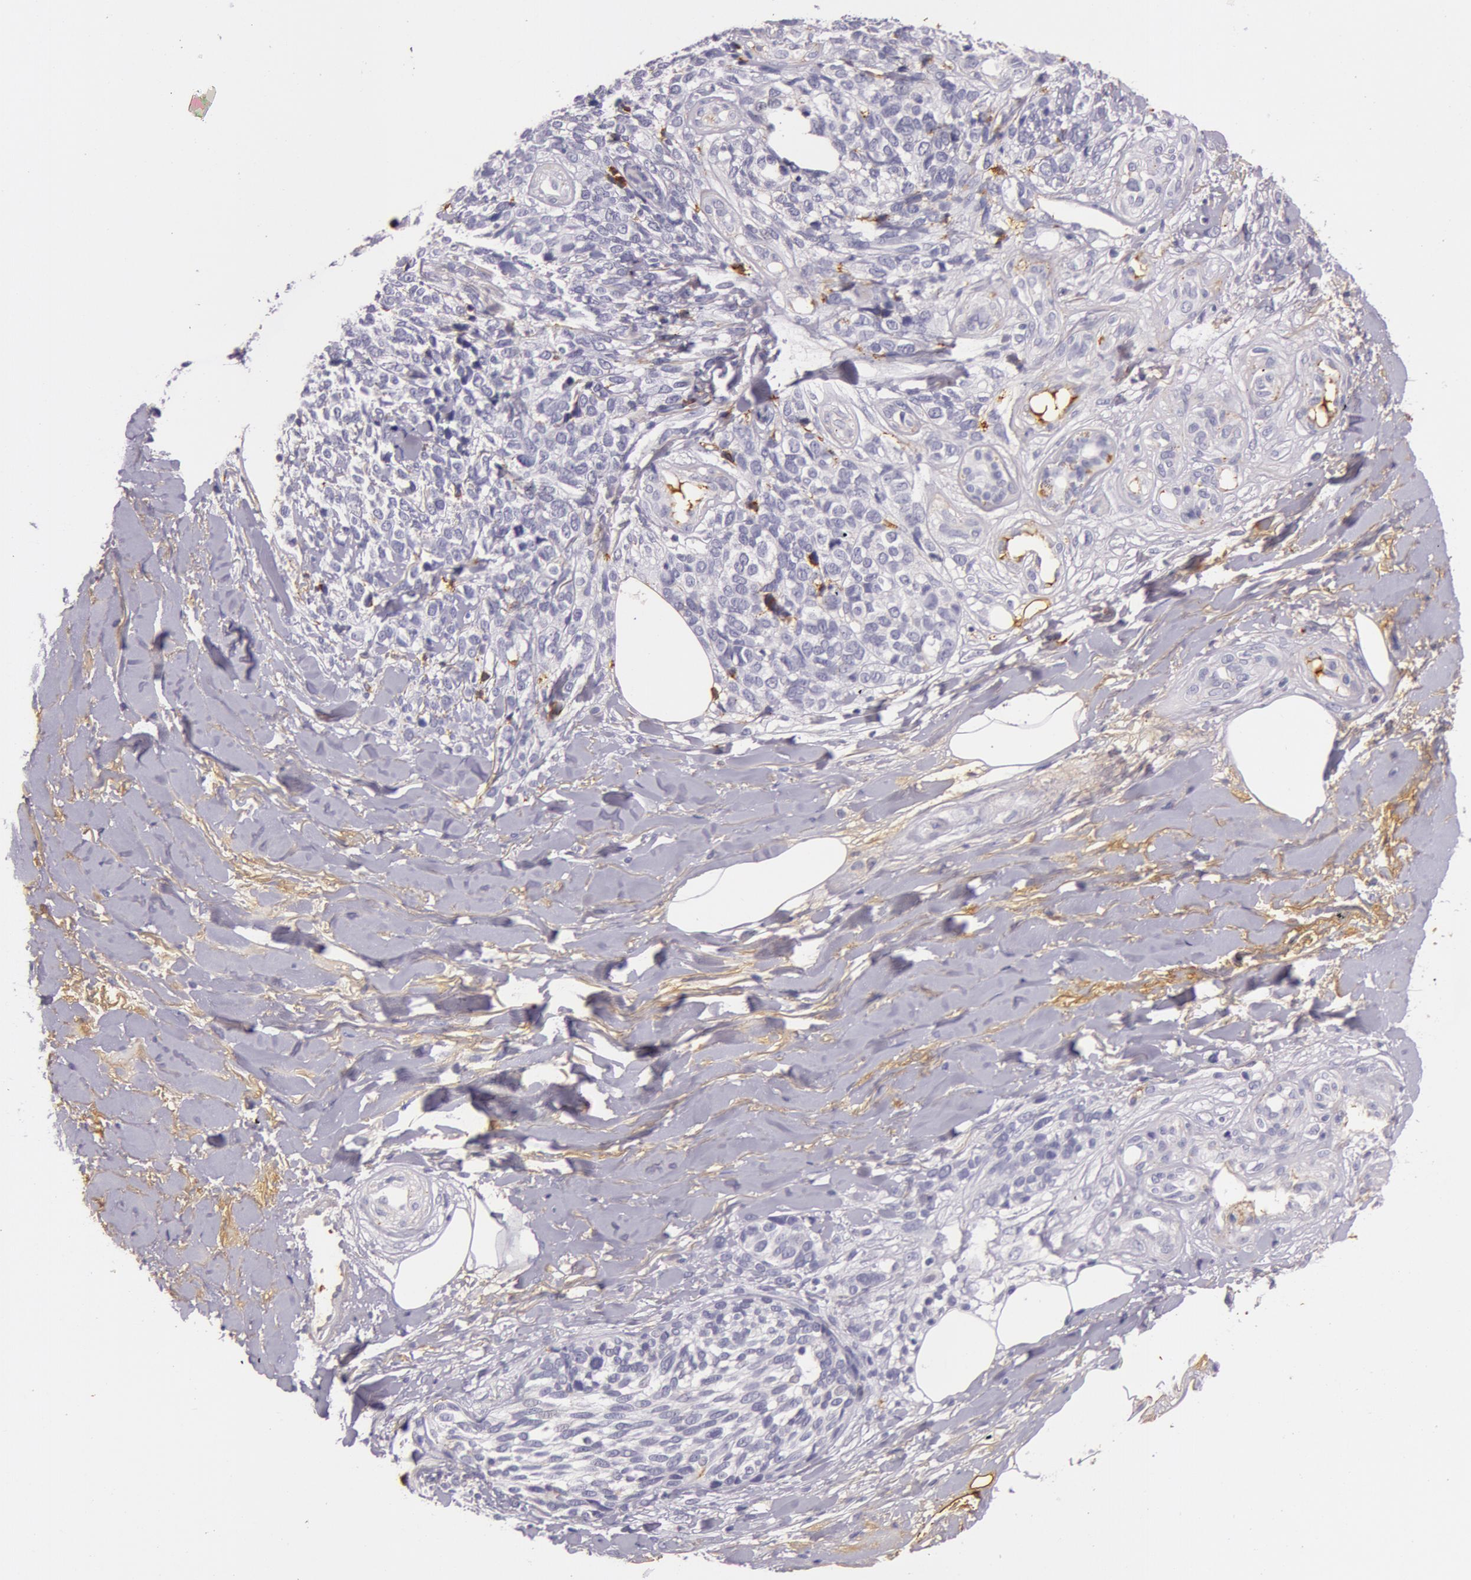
{"staining": {"intensity": "negative", "quantity": "none", "location": "none"}, "tissue": "melanoma", "cell_type": "Tumor cells", "image_type": "cancer", "snomed": [{"axis": "morphology", "description": "Malignant melanoma, NOS"}, {"axis": "topography", "description": "Skin"}], "caption": "A high-resolution histopathology image shows immunohistochemistry (IHC) staining of malignant melanoma, which reveals no significant expression in tumor cells.", "gene": "C4BPA", "patient": {"sex": "female", "age": 85}}